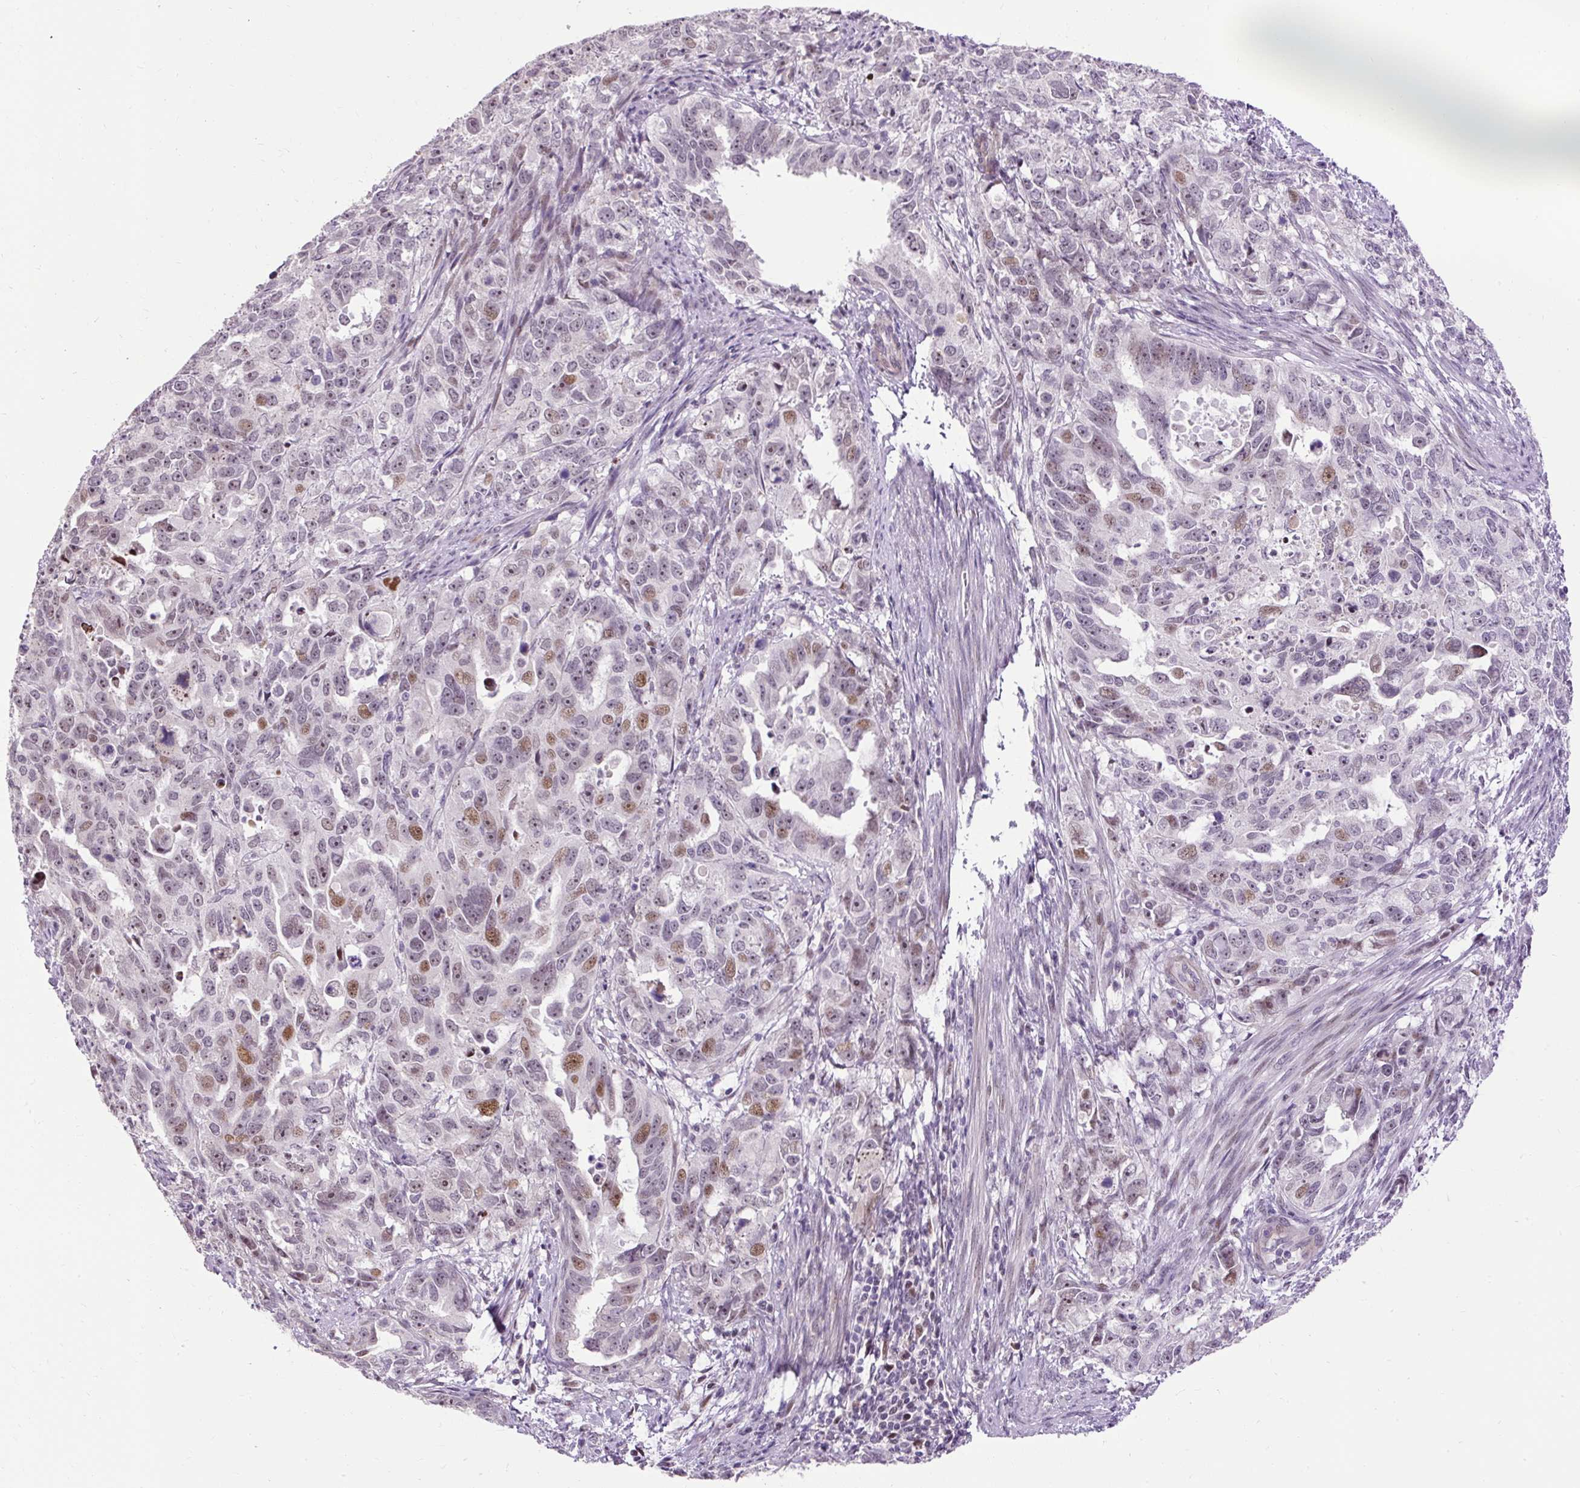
{"staining": {"intensity": "moderate", "quantity": "25%-75%", "location": "nuclear"}, "tissue": "endometrial cancer", "cell_type": "Tumor cells", "image_type": "cancer", "snomed": [{"axis": "morphology", "description": "Adenocarcinoma, NOS"}, {"axis": "topography", "description": "Endometrium"}], "caption": "This image displays immunohistochemistry staining of human endometrial cancer, with medium moderate nuclear staining in approximately 25%-75% of tumor cells.", "gene": "ARHGEF18", "patient": {"sex": "female", "age": 65}}